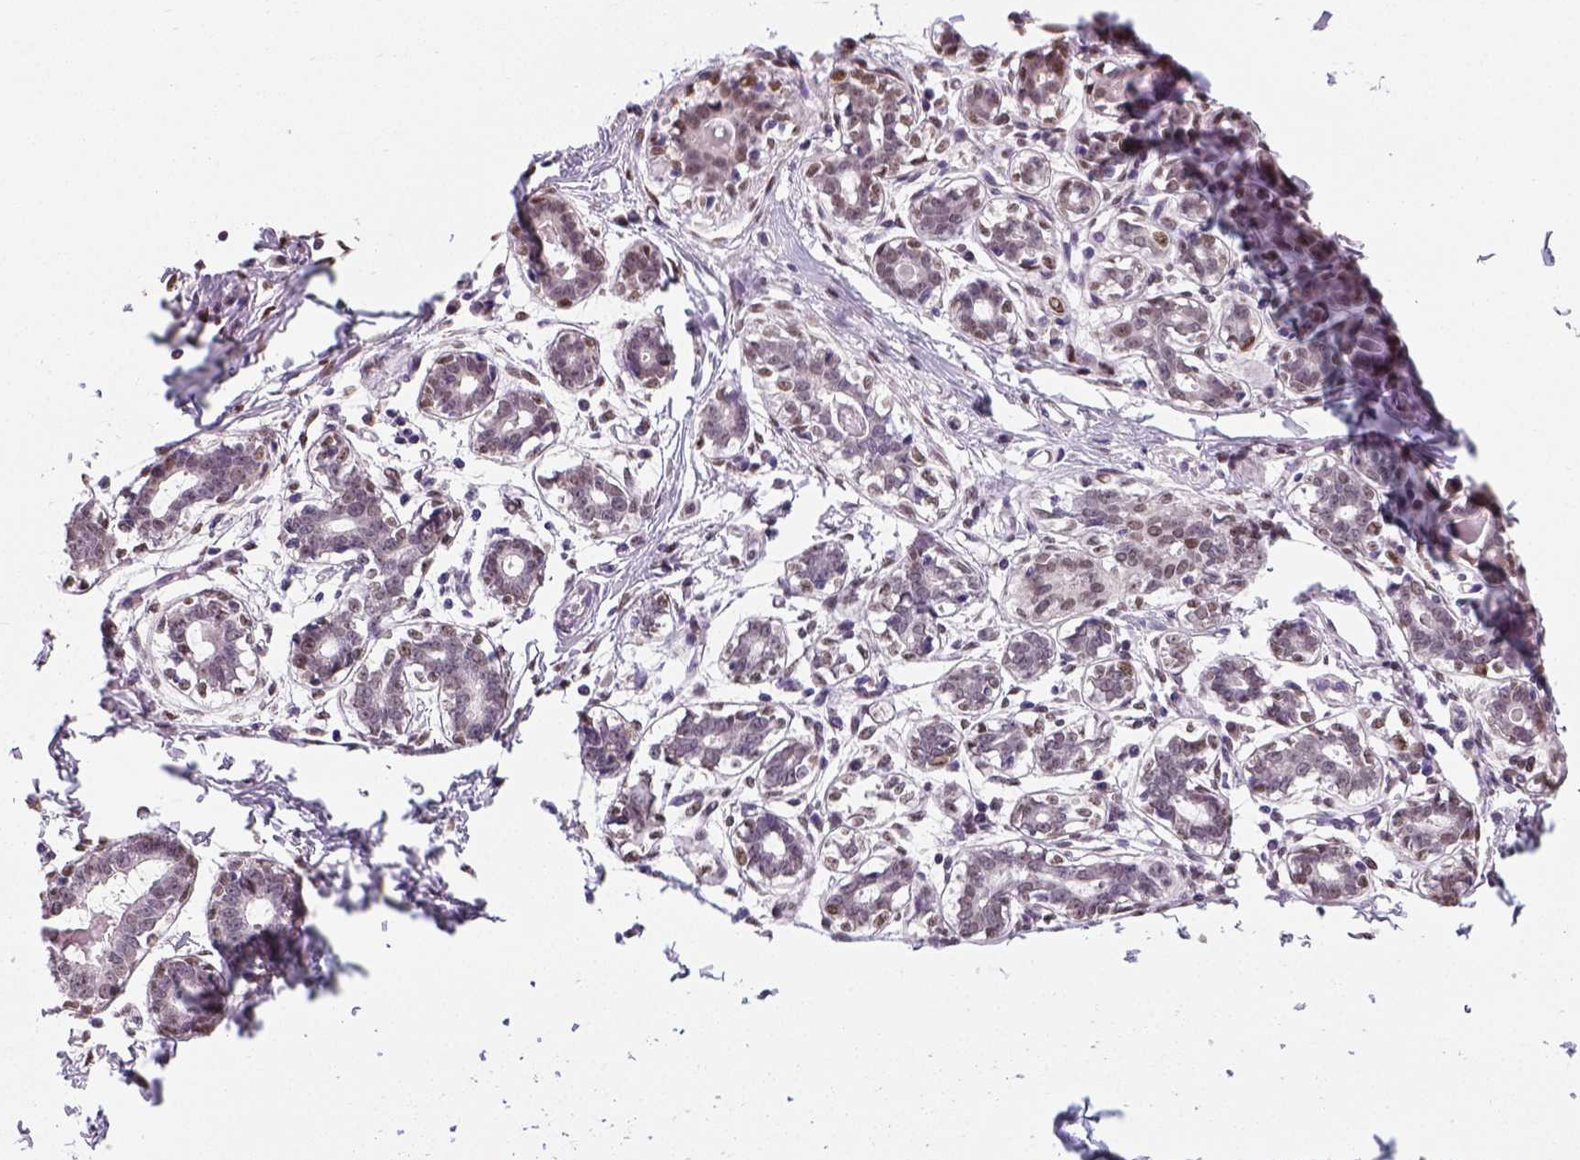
{"staining": {"intensity": "moderate", "quantity": ">75%", "location": "nuclear"}, "tissue": "breast", "cell_type": "Adipocytes", "image_type": "normal", "snomed": [{"axis": "morphology", "description": "Normal tissue, NOS"}, {"axis": "topography", "description": "Skin"}, {"axis": "topography", "description": "Breast"}], "caption": "Immunohistochemistry (IHC) of benign breast demonstrates medium levels of moderate nuclear expression in approximately >75% of adipocytes. (brown staining indicates protein expression, while blue staining denotes nuclei).", "gene": "C1orf112", "patient": {"sex": "female", "age": 43}}